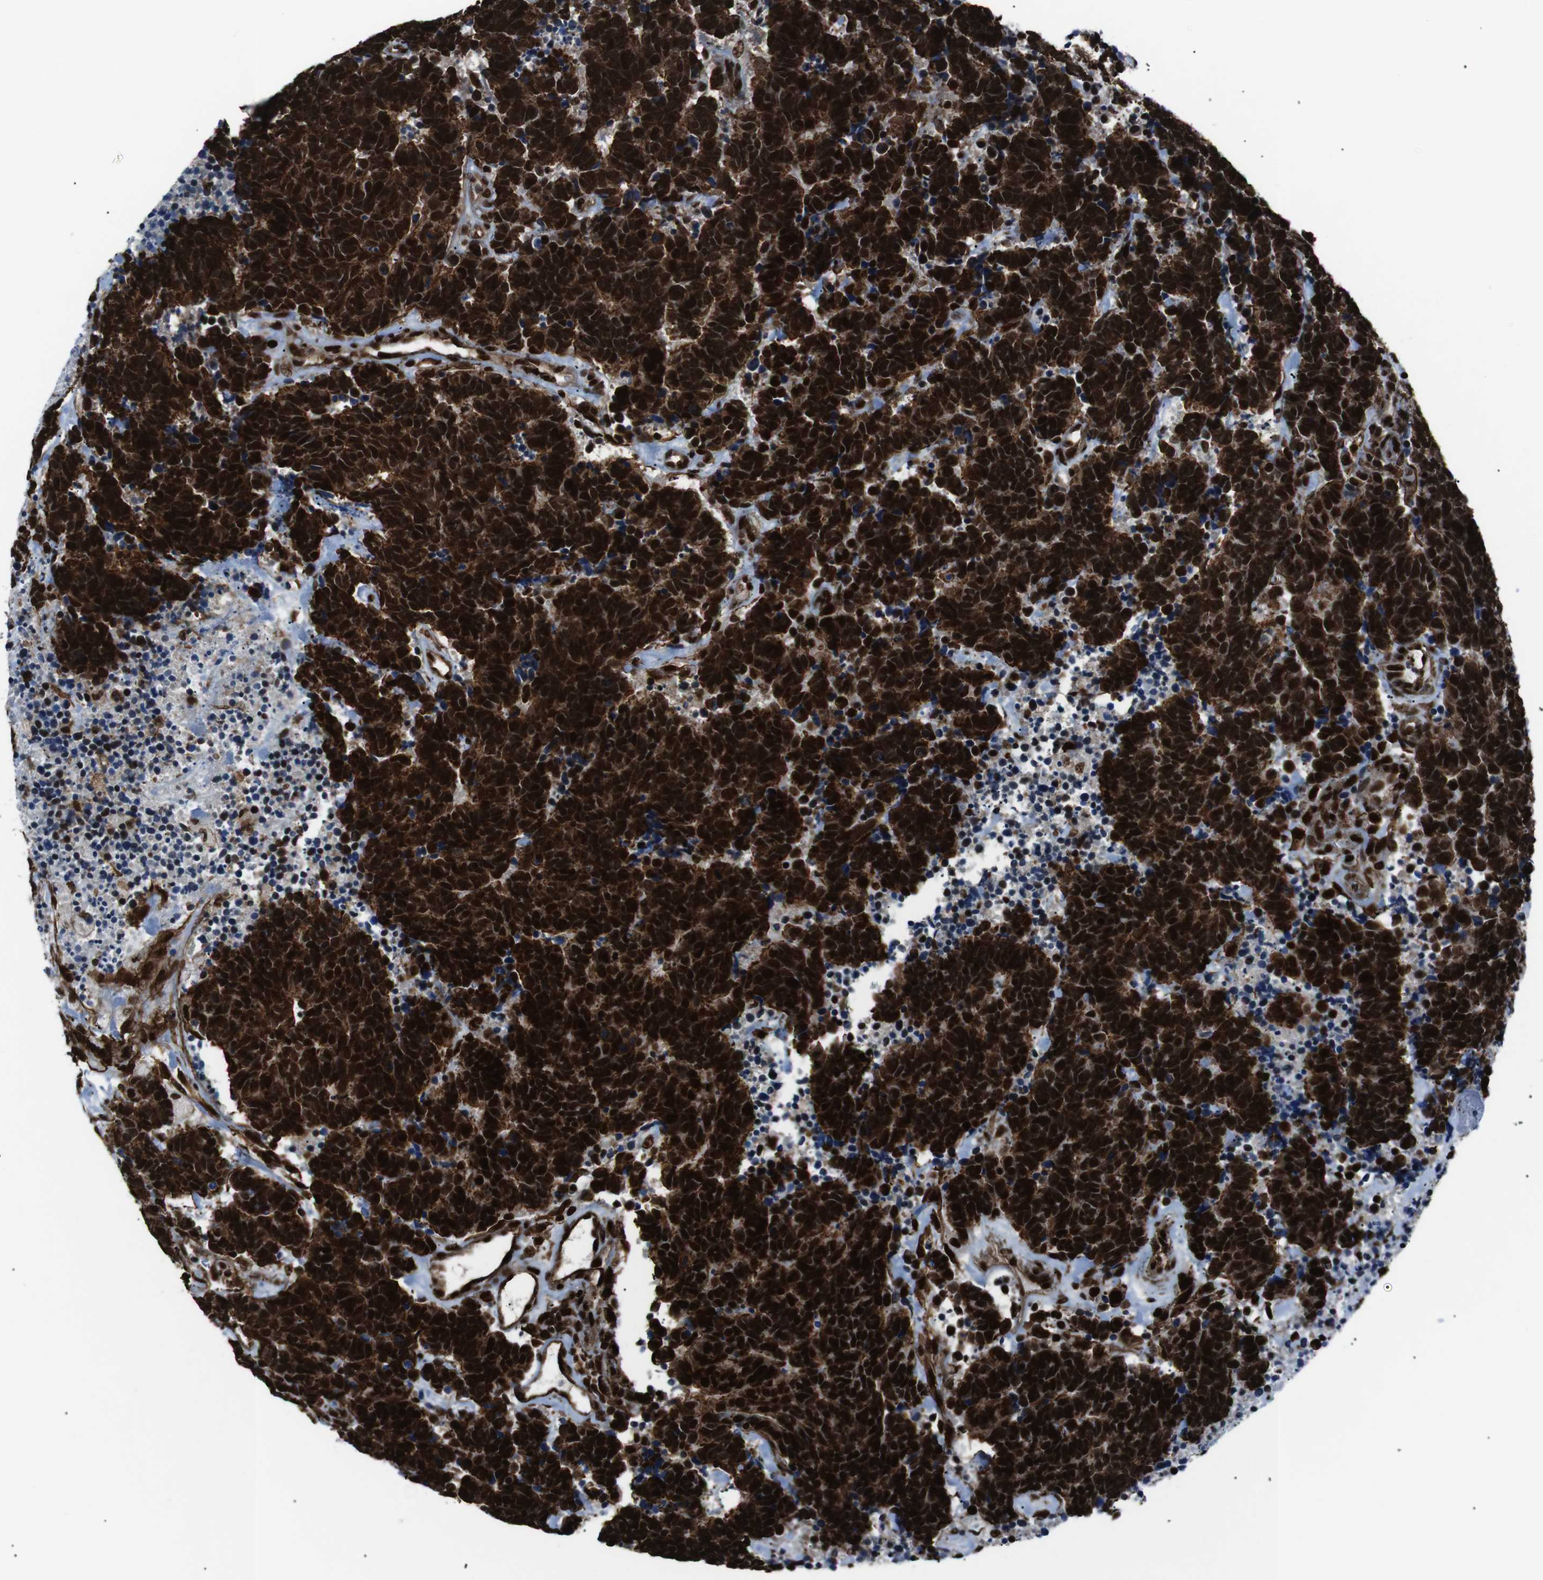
{"staining": {"intensity": "strong", "quantity": ">75%", "location": "cytoplasmic/membranous,nuclear"}, "tissue": "carcinoid", "cell_type": "Tumor cells", "image_type": "cancer", "snomed": [{"axis": "morphology", "description": "Carcinoma, NOS"}, {"axis": "morphology", "description": "Carcinoid, malignant, NOS"}, {"axis": "topography", "description": "Urinary bladder"}], "caption": "A micrograph of human malignant carcinoid stained for a protein reveals strong cytoplasmic/membranous and nuclear brown staining in tumor cells.", "gene": "HNRNPU", "patient": {"sex": "male", "age": 57}}